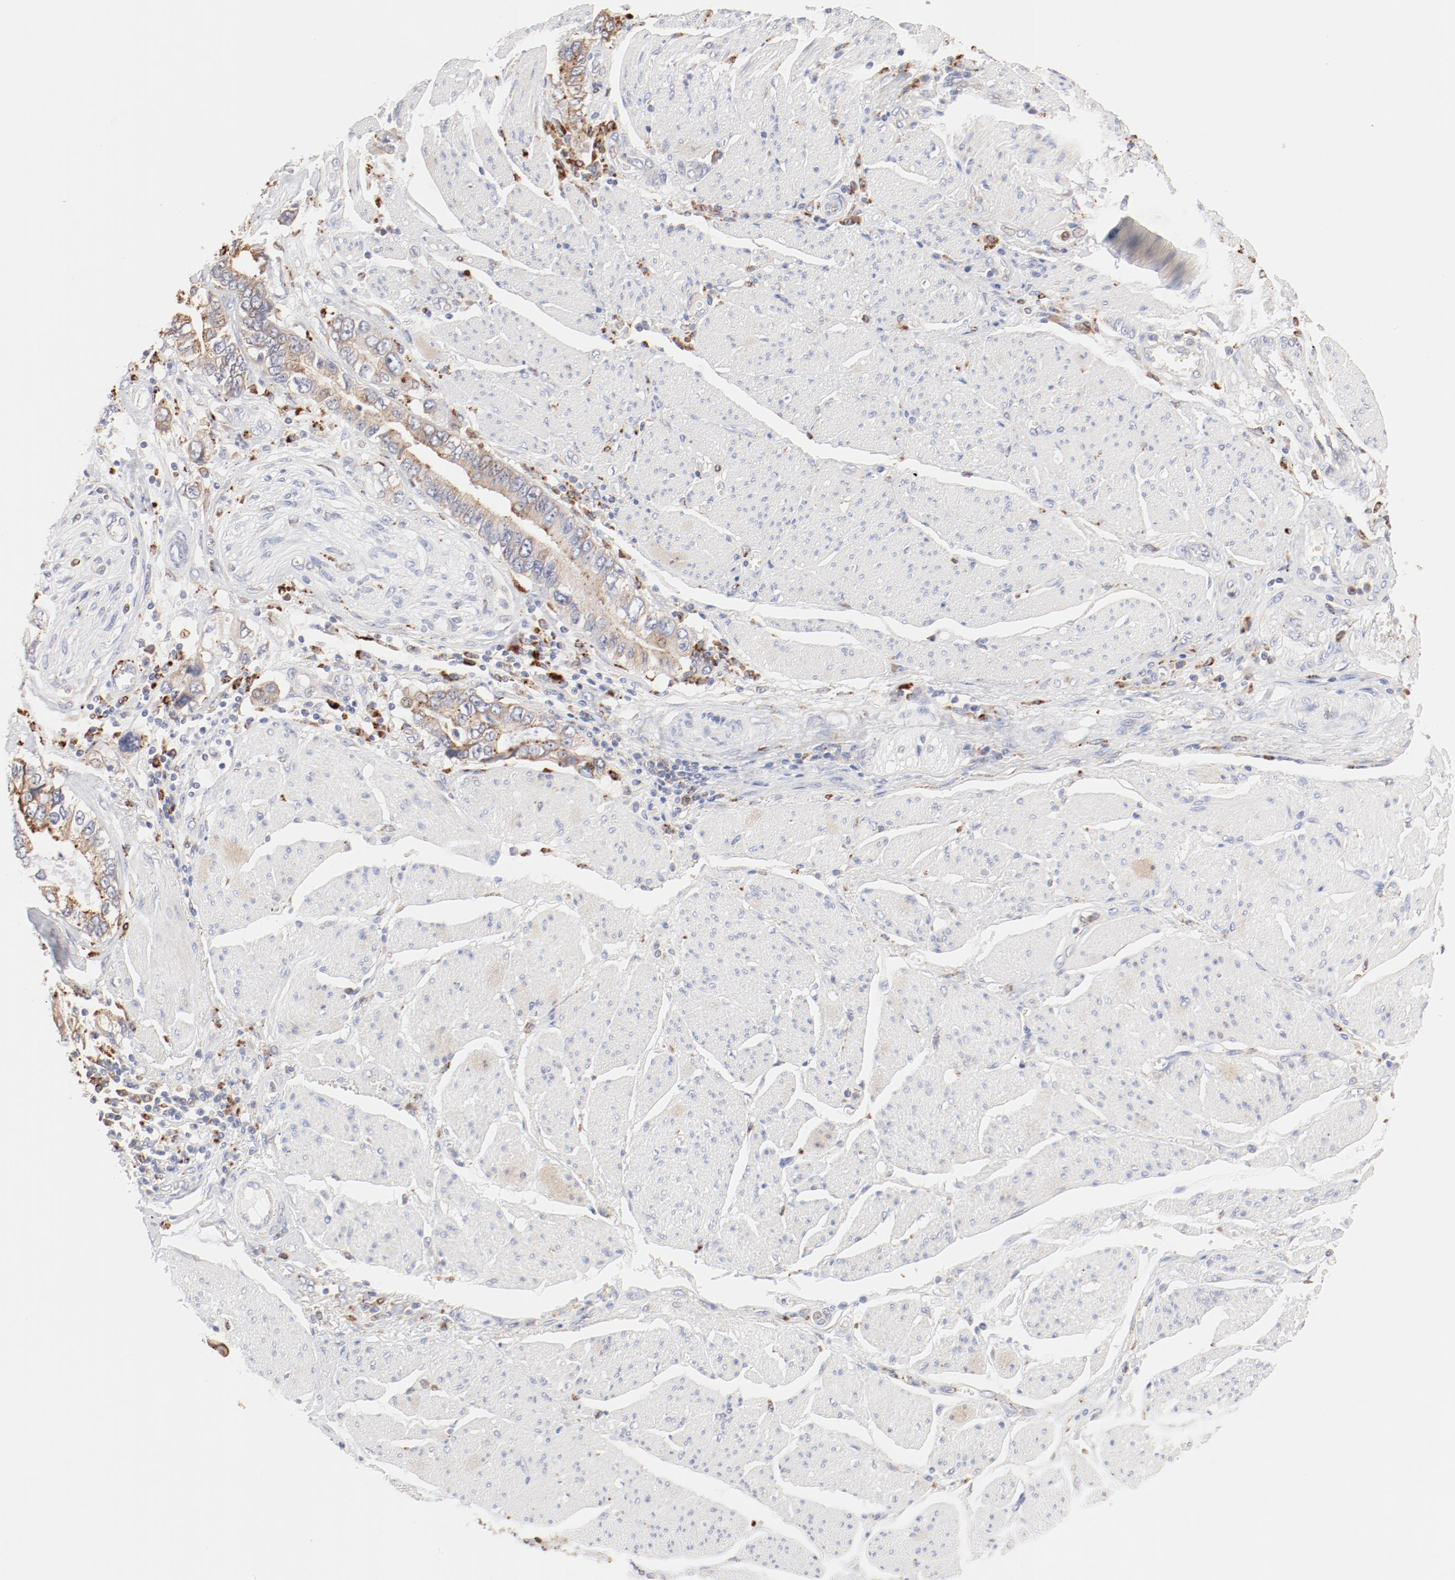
{"staining": {"intensity": "weak", "quantity": ">75%", "location": "cytoplasmic/membranous"}, "tissue": "stomach cancer", "cell_type": "Tumor cells", "image_type": "cancer", "snomed": [{"axis": "morphology", "description": "Adenocarcinoma, NOS"}, {"axis": "topography", "description": "Pancreas"}, {"axis": "topography", "description": "Stomach, upper"}], "caption": "Immunohistochemical staining of human stomach cancer displays low levels of weak cytoplasmic/membranous protein positivity in approximately >75% of tumor cells. The protein is shown in brown color, while the nuclei are stained blue.", "gene": "CTSH", "patient": {"sex": "male", "age": 77}}